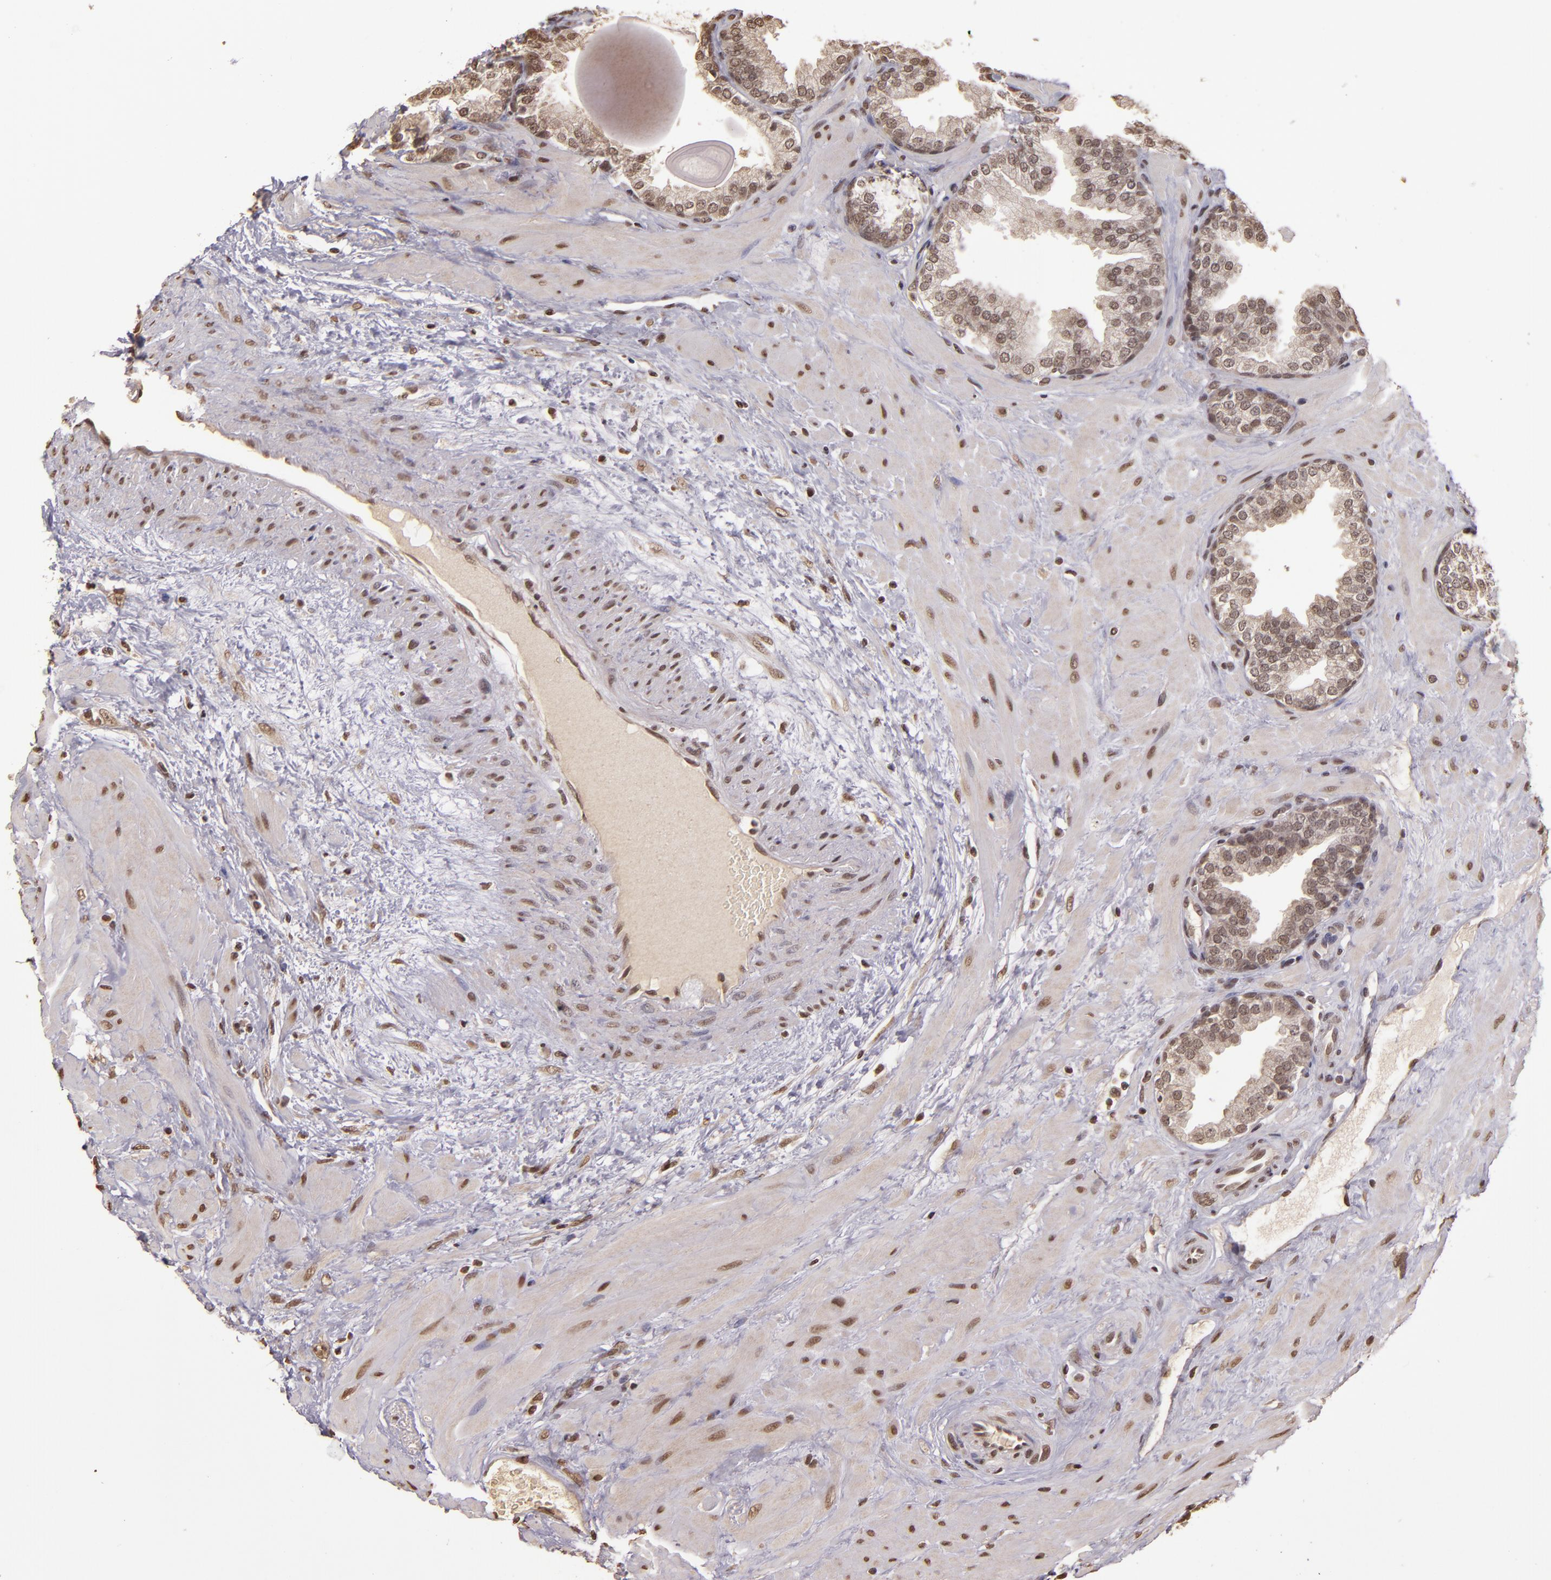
{"staining": {"intensity": "weak", "quantity": ">75%", "location": "cytoplasmic/membranous,nuclear"}, "tissue": "prostate", "cell_type": "Glandular cells", "image_type": "normal", "snomed": [{"axis": "morphology", "description": "Normal tissue, NOS"}, {"axis": "topography", "description": "Prostate"}], "caption": "High-magnification brightfield microscopy of benign prostate stained with DAB (3,3'-diaminobenzidine) (brown) and counterstained with hematoxylin (blue). glandular cells exhibit weak cytoplasmic/membranous,nuclear expression is appreciated in about>75% of cells.", "gene": "CUL1", "patient": {"sex": "male", "age": 51}}